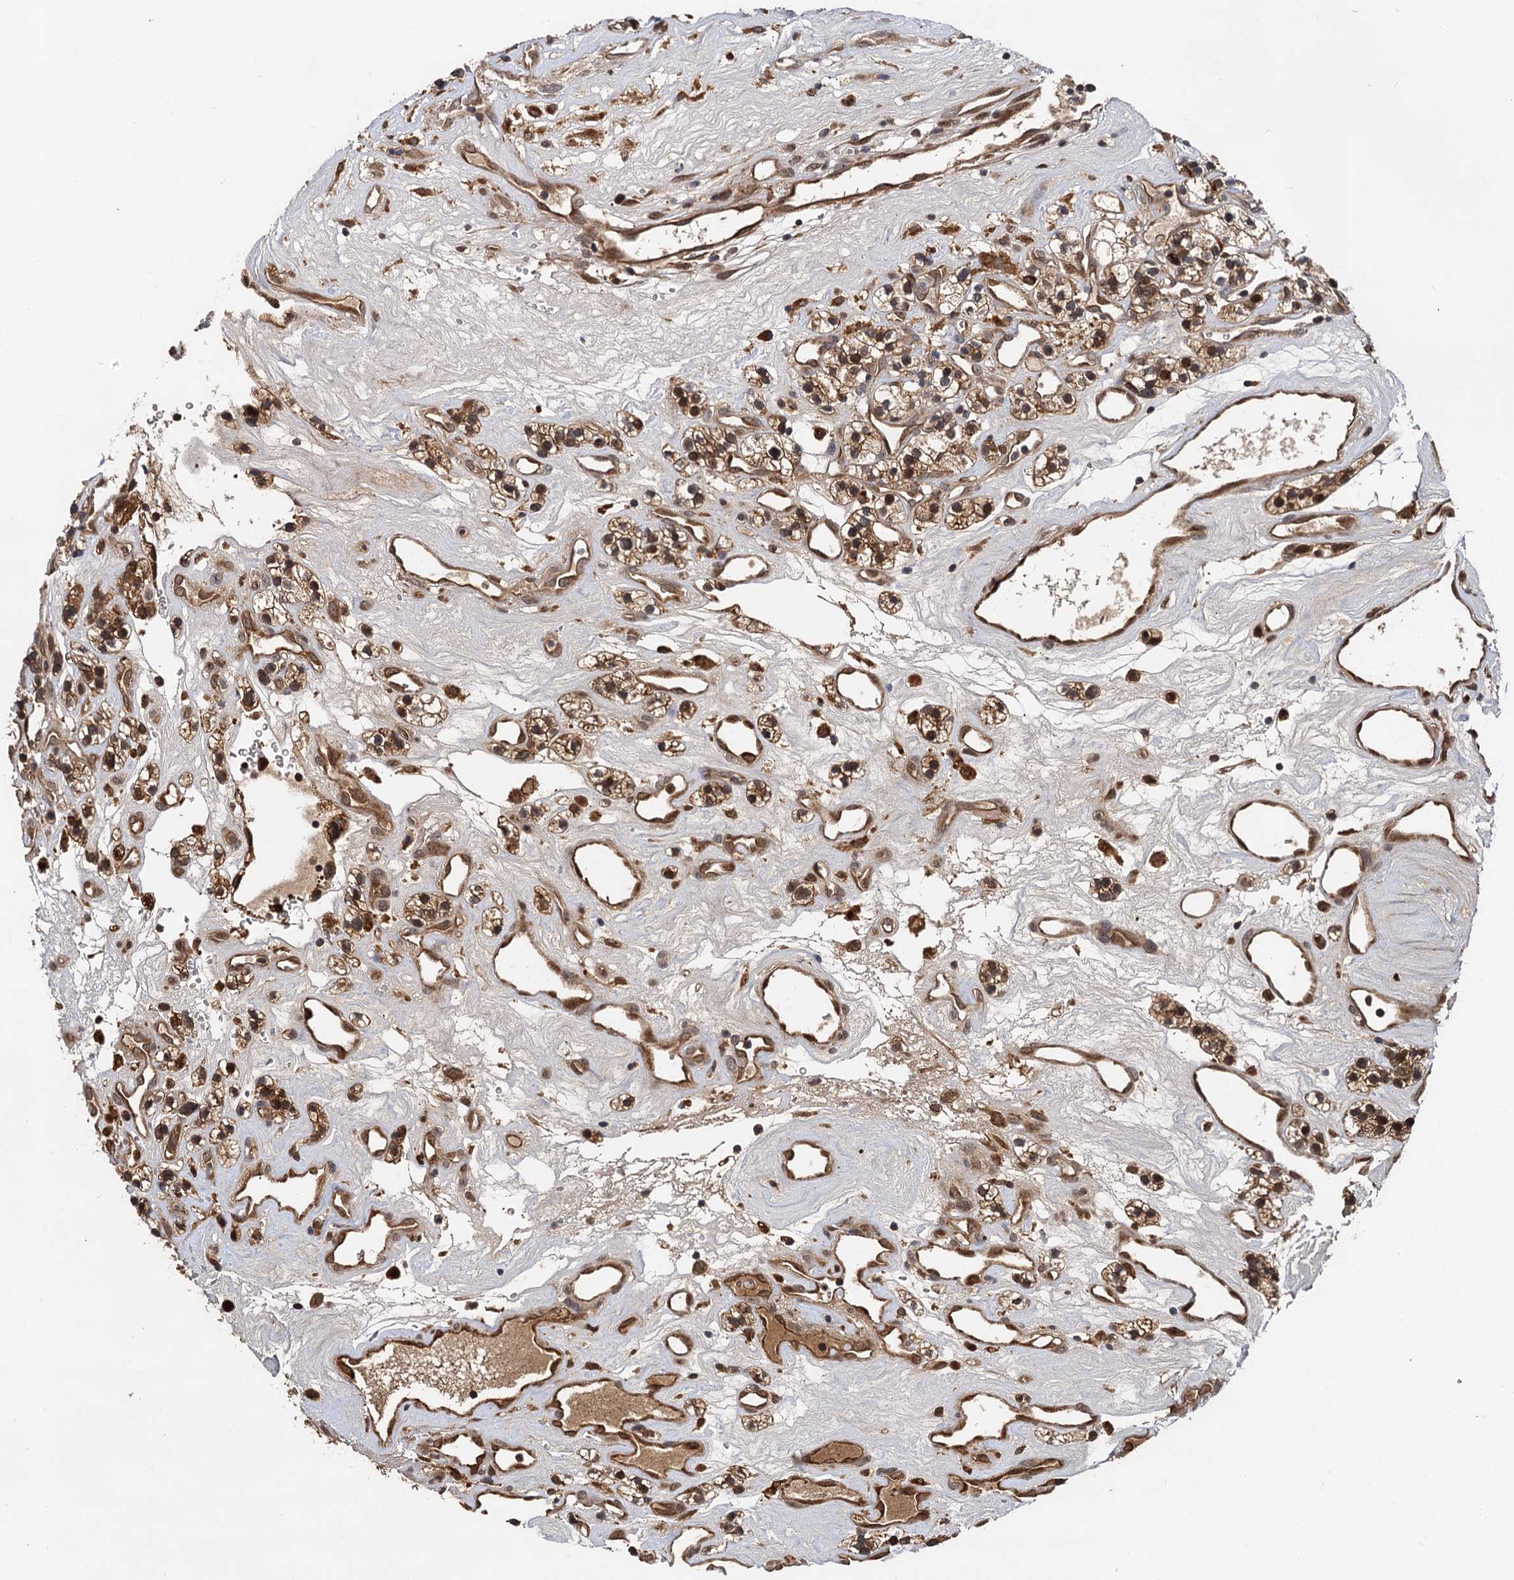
{"staining": {"intensity": "moderate", "quantity": ">75%", "location": "cytoplasmic/membranous"}, "tissue": "renal cancer", "cell_type": "Tumor cells", "image_type": "cancer", "snomed": [{"axis": "morphology", "description": "Adenocarcinoma, NOS"}, {"axis": "topography", "description": "Kidney"}], "caption": "IHC of human renal adenocarcinoma shows medium levels of moderate cytoplasmic/membranous expression in about >75% of tumor cells. Immunohistochemistry stains the protein in brown and the nuclei are stained blue.", "gene": "SELENOP", "patient": {"sex": "female", "age": 57}}